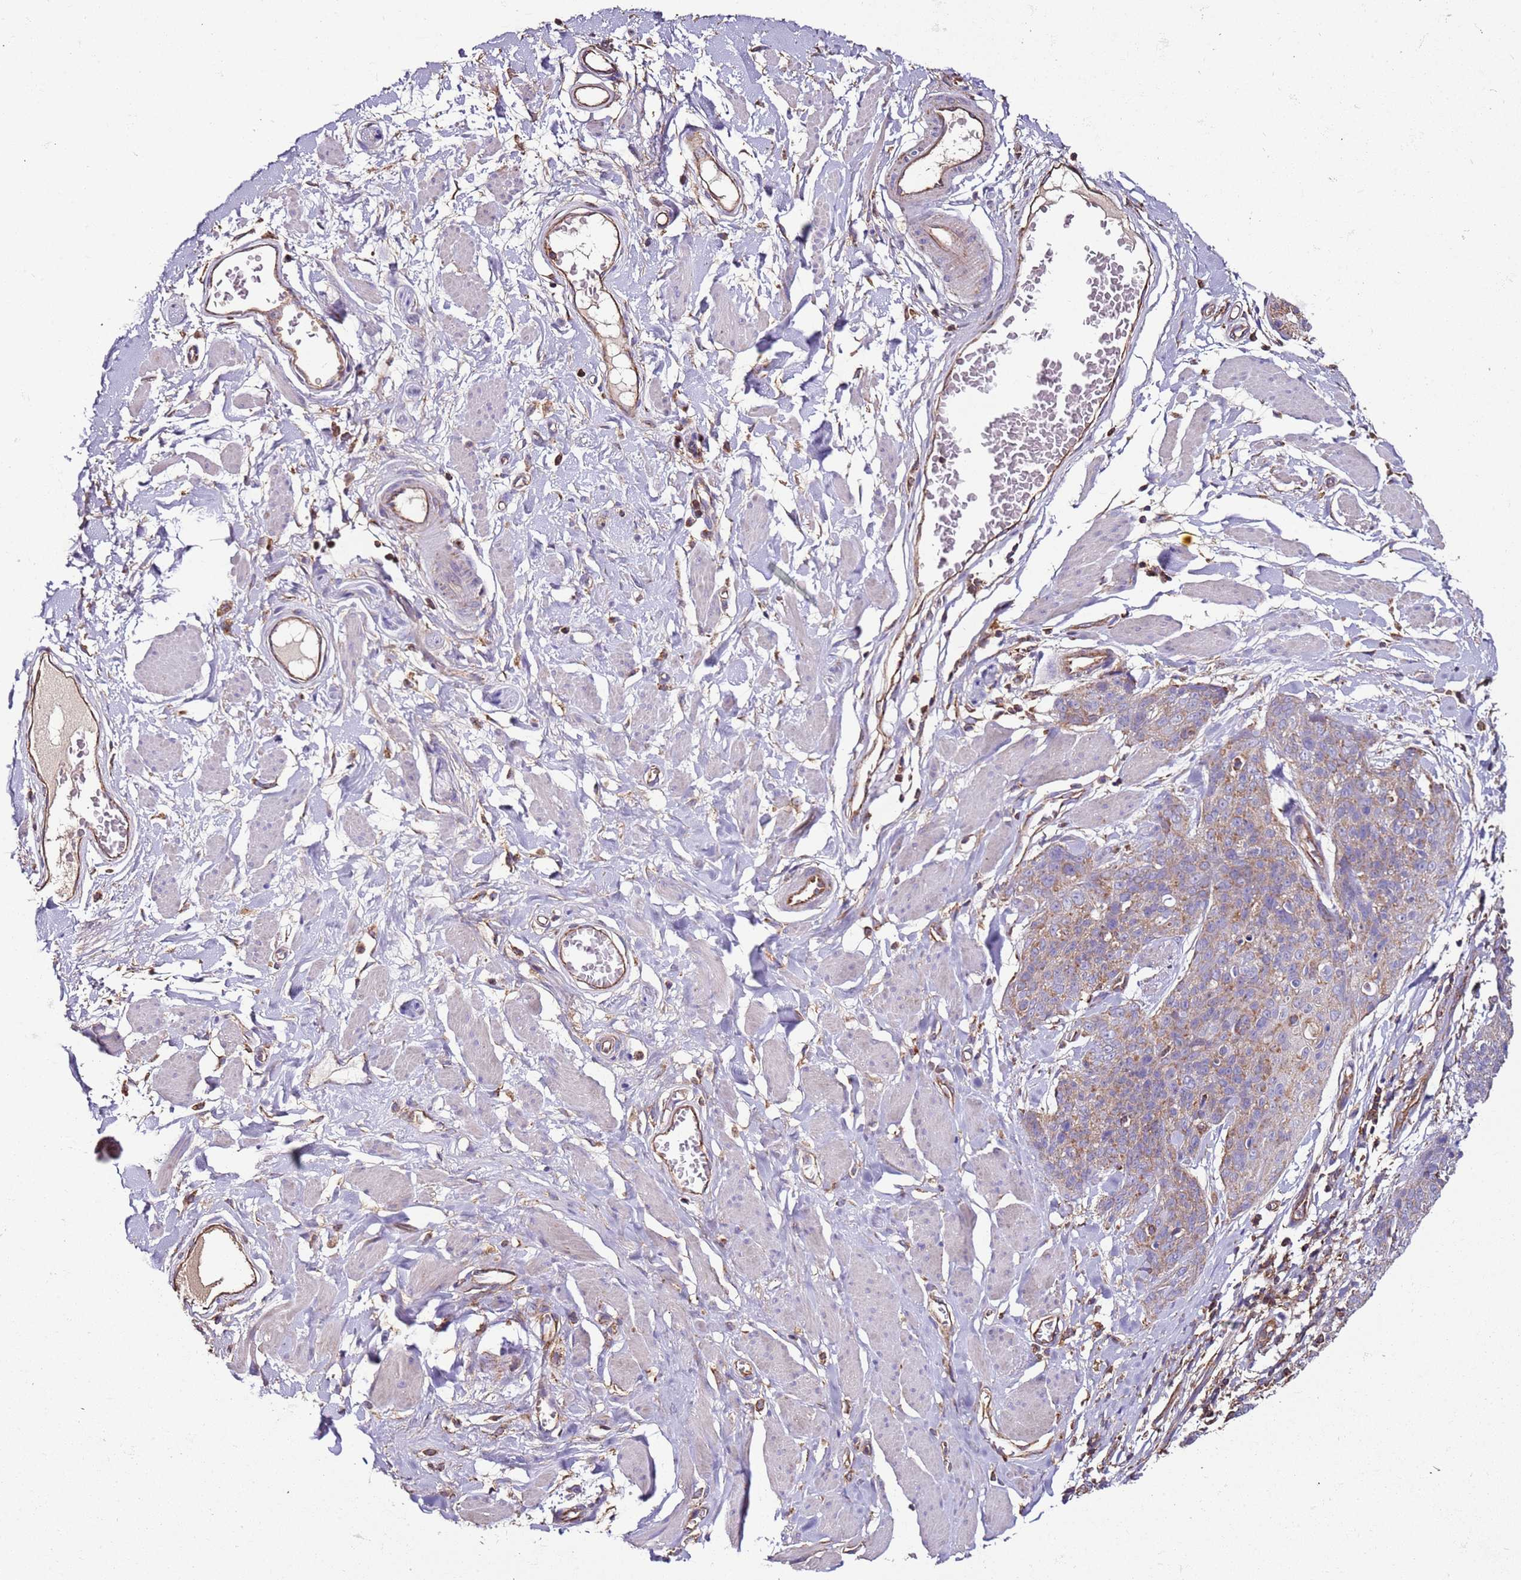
{"staining": {"intensity": "weak", "quantity": "25%-75%", "location": "cytoplasmic/membranous"}, "tissue": "skin cancer", "cell_type": "Tumor cells", "image_type": "cancer", "snomed": [{"axis": "morphology", "description": "Squamous cell carcinoma, NOS"}, {"axis": "topography", "description": "Skin"}, {"axis": "topography", "description": "Vulva"}], "caption": "The image displays staining of skin cancer, revealing weak cytoplasmic/membranous protein expression (brown color) within tumor cells. (DAB IHC, brown staining for protein, blue staining for nuclei).", "gene": "RMND5A", "patient": {"sex": "female", "age": 85}}